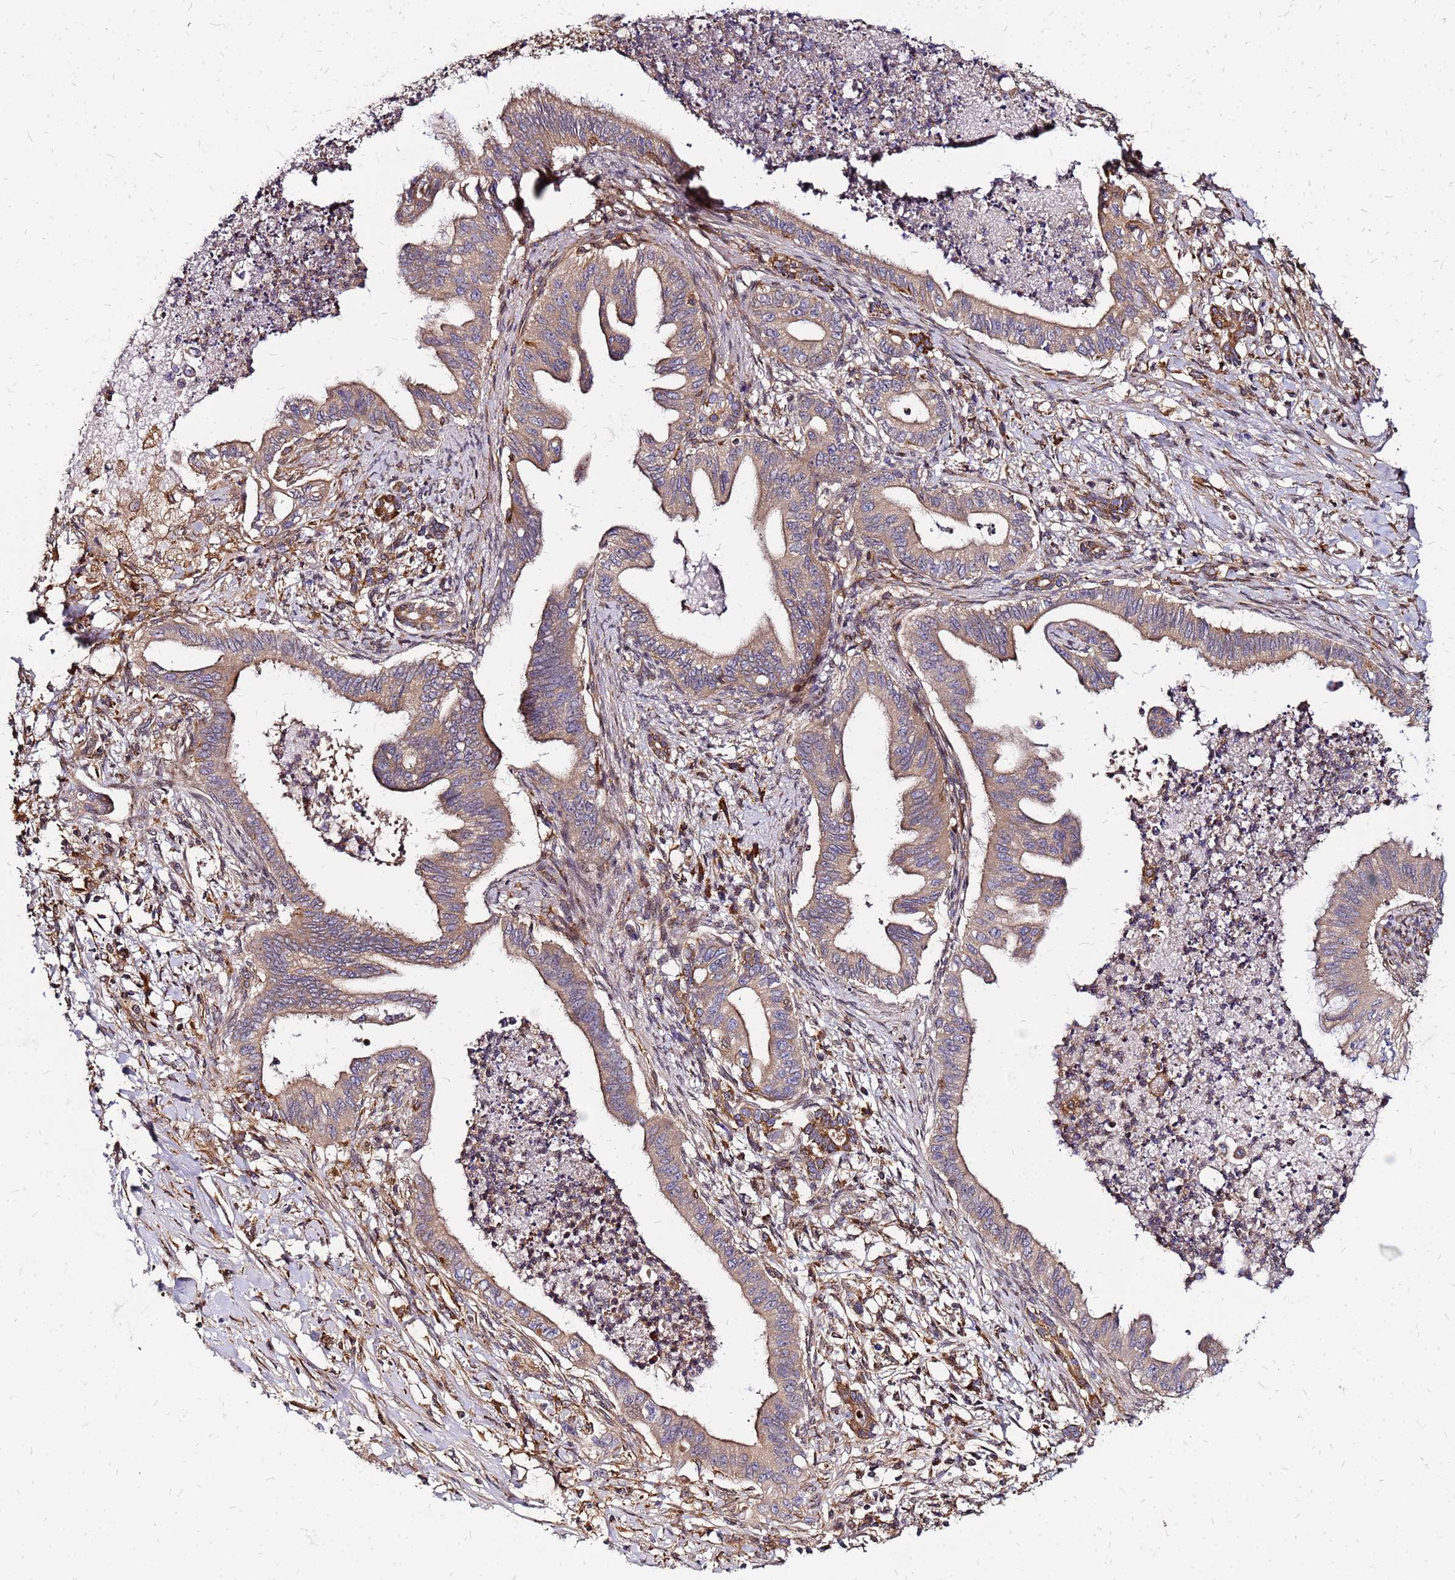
{"staining": {"intensity": "moderate", "quantity": "<25%", "location": "cytoplasmic/membranous"}, "tissue": "pancreatic cancer", "cell_type": "Tumor cells", "image_type": "cancer", "snomed": [{"axis": "morphology", "description": "Adenocarcinoma, NOS"}, {"axis": "topography", "description": "Pancreas"}], "caption": "A histopathology image of pancreatic adenocarcinoma stained for a protein displays moderate cytoplasmic/membranous brown staining in tumor cells.", "gene": "CYBC1", "patient": {"sex": "male", "age": 58}}